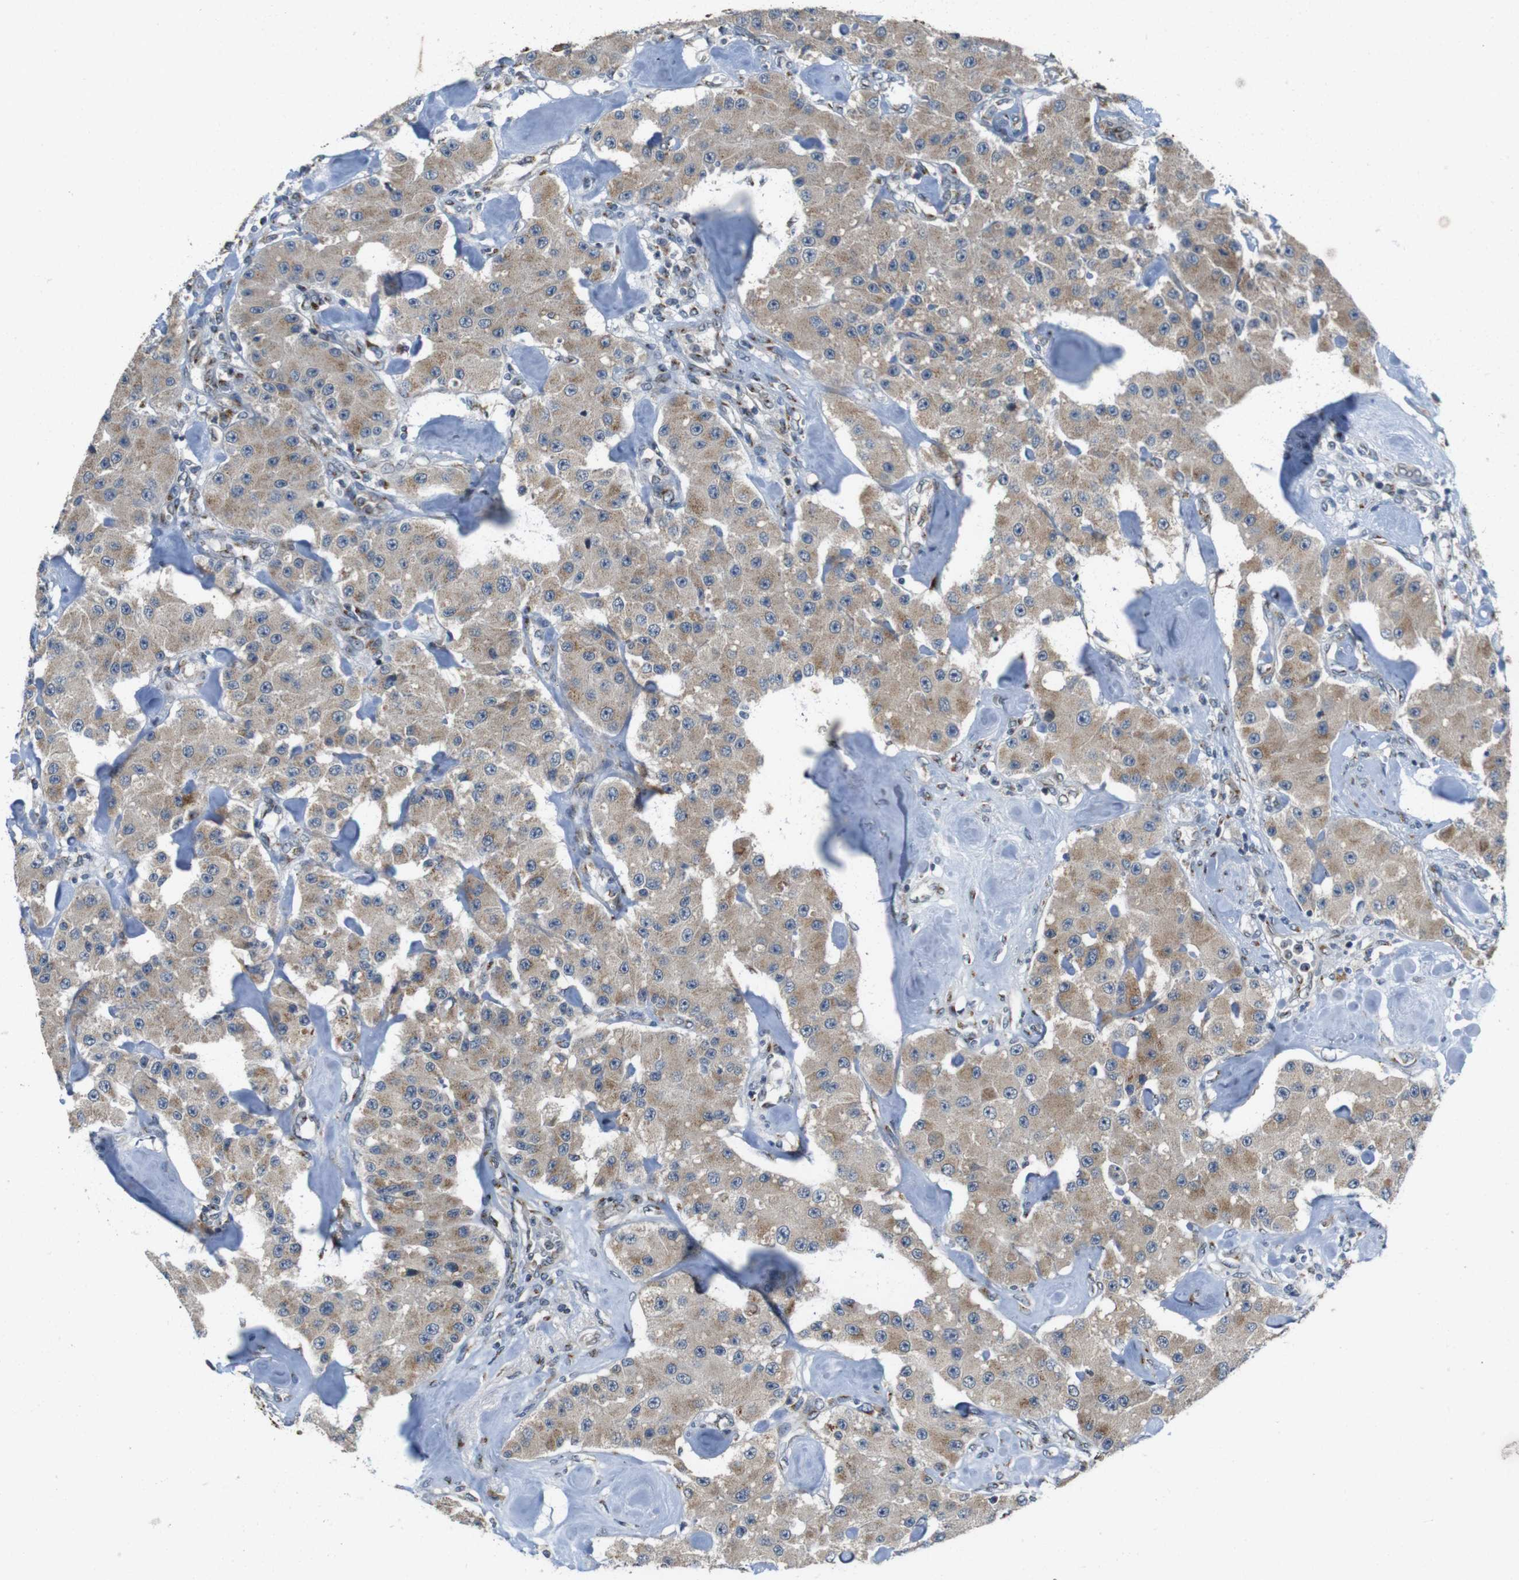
{"staining": {"intensity": "weak", "quantity": ">75%", "location": "cytoplasmic/membranous"}, "tissue": "carcinoid", "cell_type": "Tumor cells", "image_type": "cancer", "snomed": [{"axis": "morphology", "description": "Carcinoid, malignant, NOS"}, {"axis": "topography", "description": "Pancreas"}], "caption": "DAB (3,3'-diaminobenzidine) immunohistochemical staining of human malignant carcinoid displays weak cytoplasmic/membranous protein expression in about >75% of tumor cells.", "gene": "ZFPL1", "patient": {"sex": "male", "age": 41}}